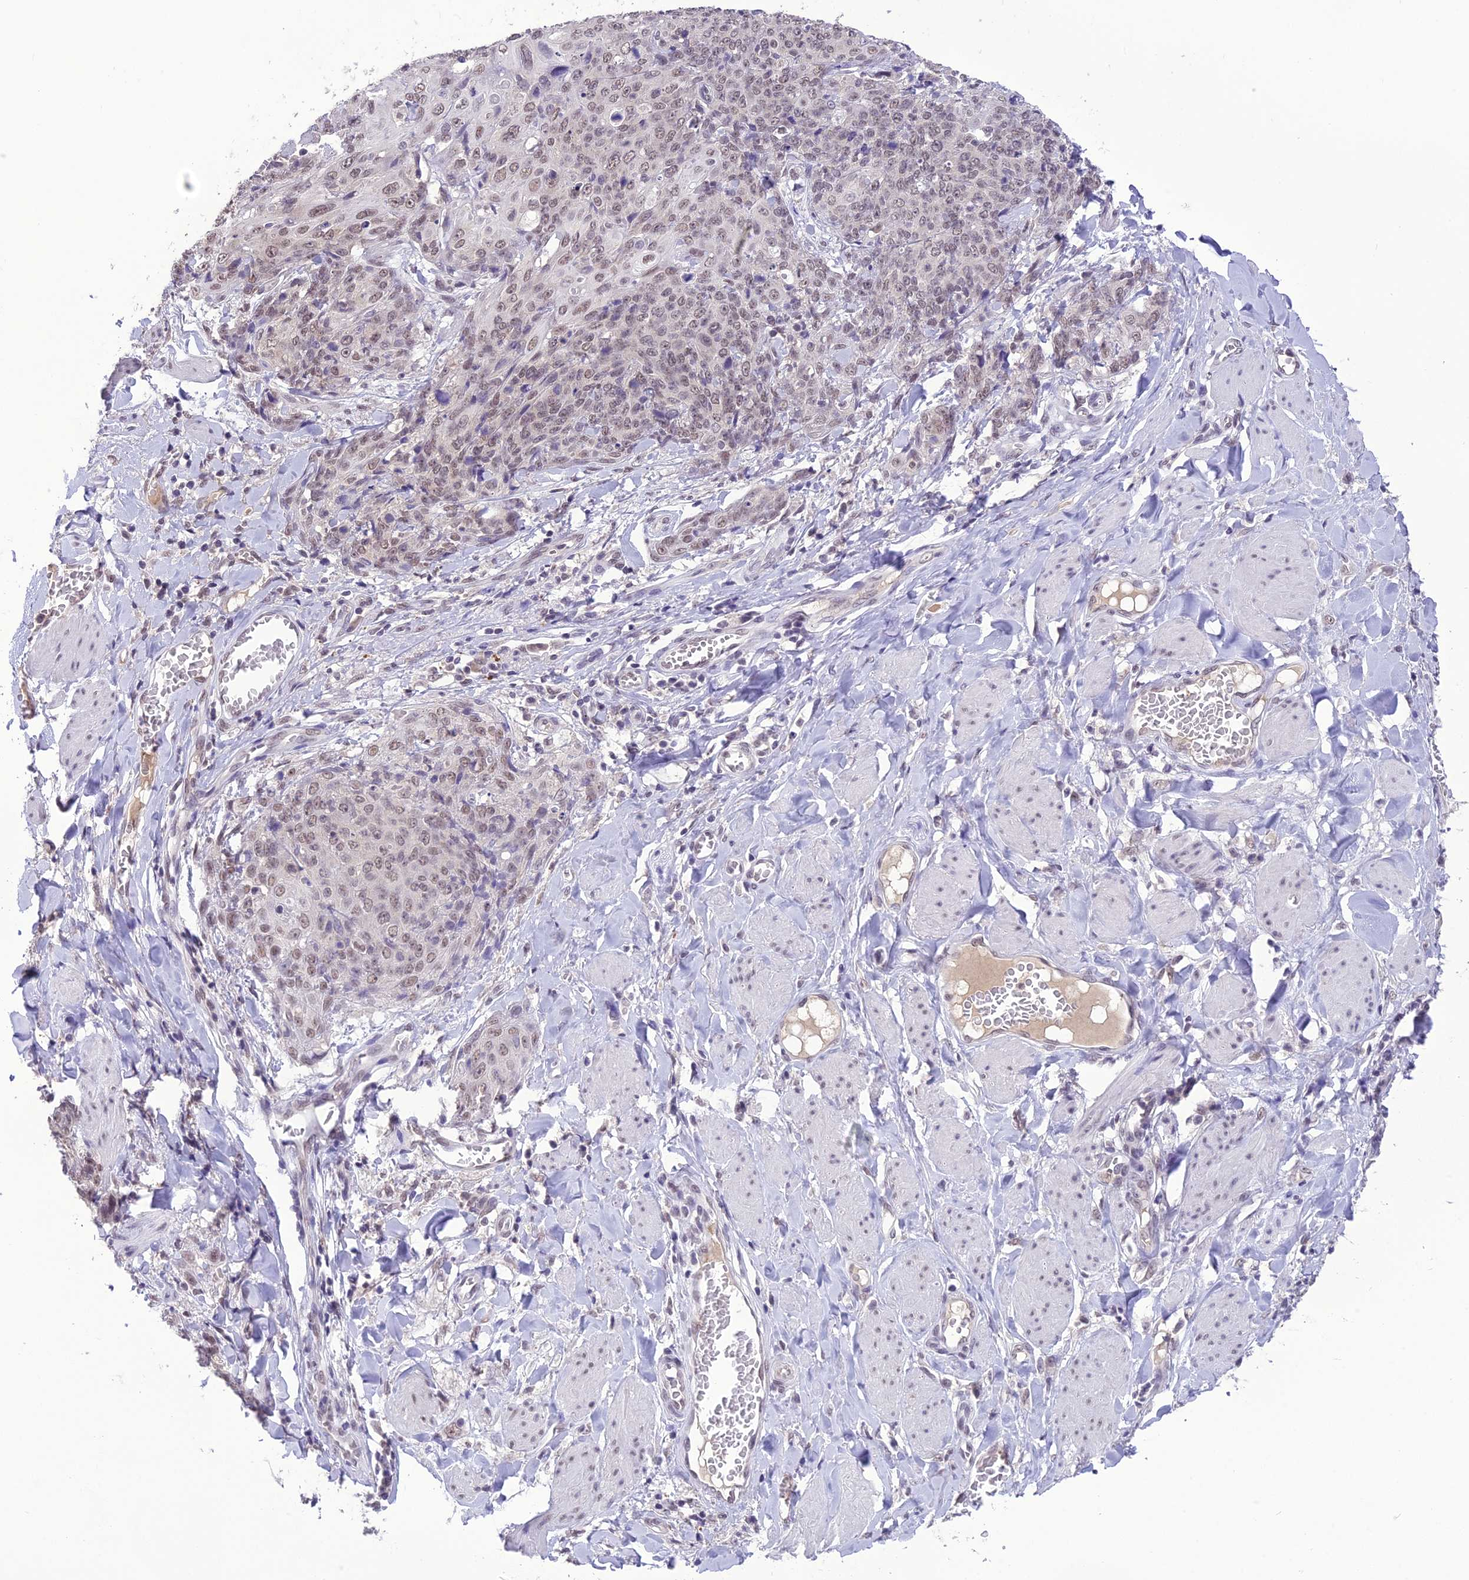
{"staining": {"intensity": "moderate", "quantity": ">75%", "location": "nuclear"}, "tissue": "skin cancer", "cell_type": "Tumor cells", "image_type": "cancer", "snomed": [{"axis": "morphology", "description": "Squamous cell carcinoma, NOS"}, {"axis": "topography", "description": "Skin"}, {"axis": "topography", "description": "Vulva"}], "caption": "Moderate nuclear staining is seen in about >75% of tumor cells in squamous cell carcinoma (skin).", "gene": "SH3RF3", "patient": {"sex": "female", "age": 85}}